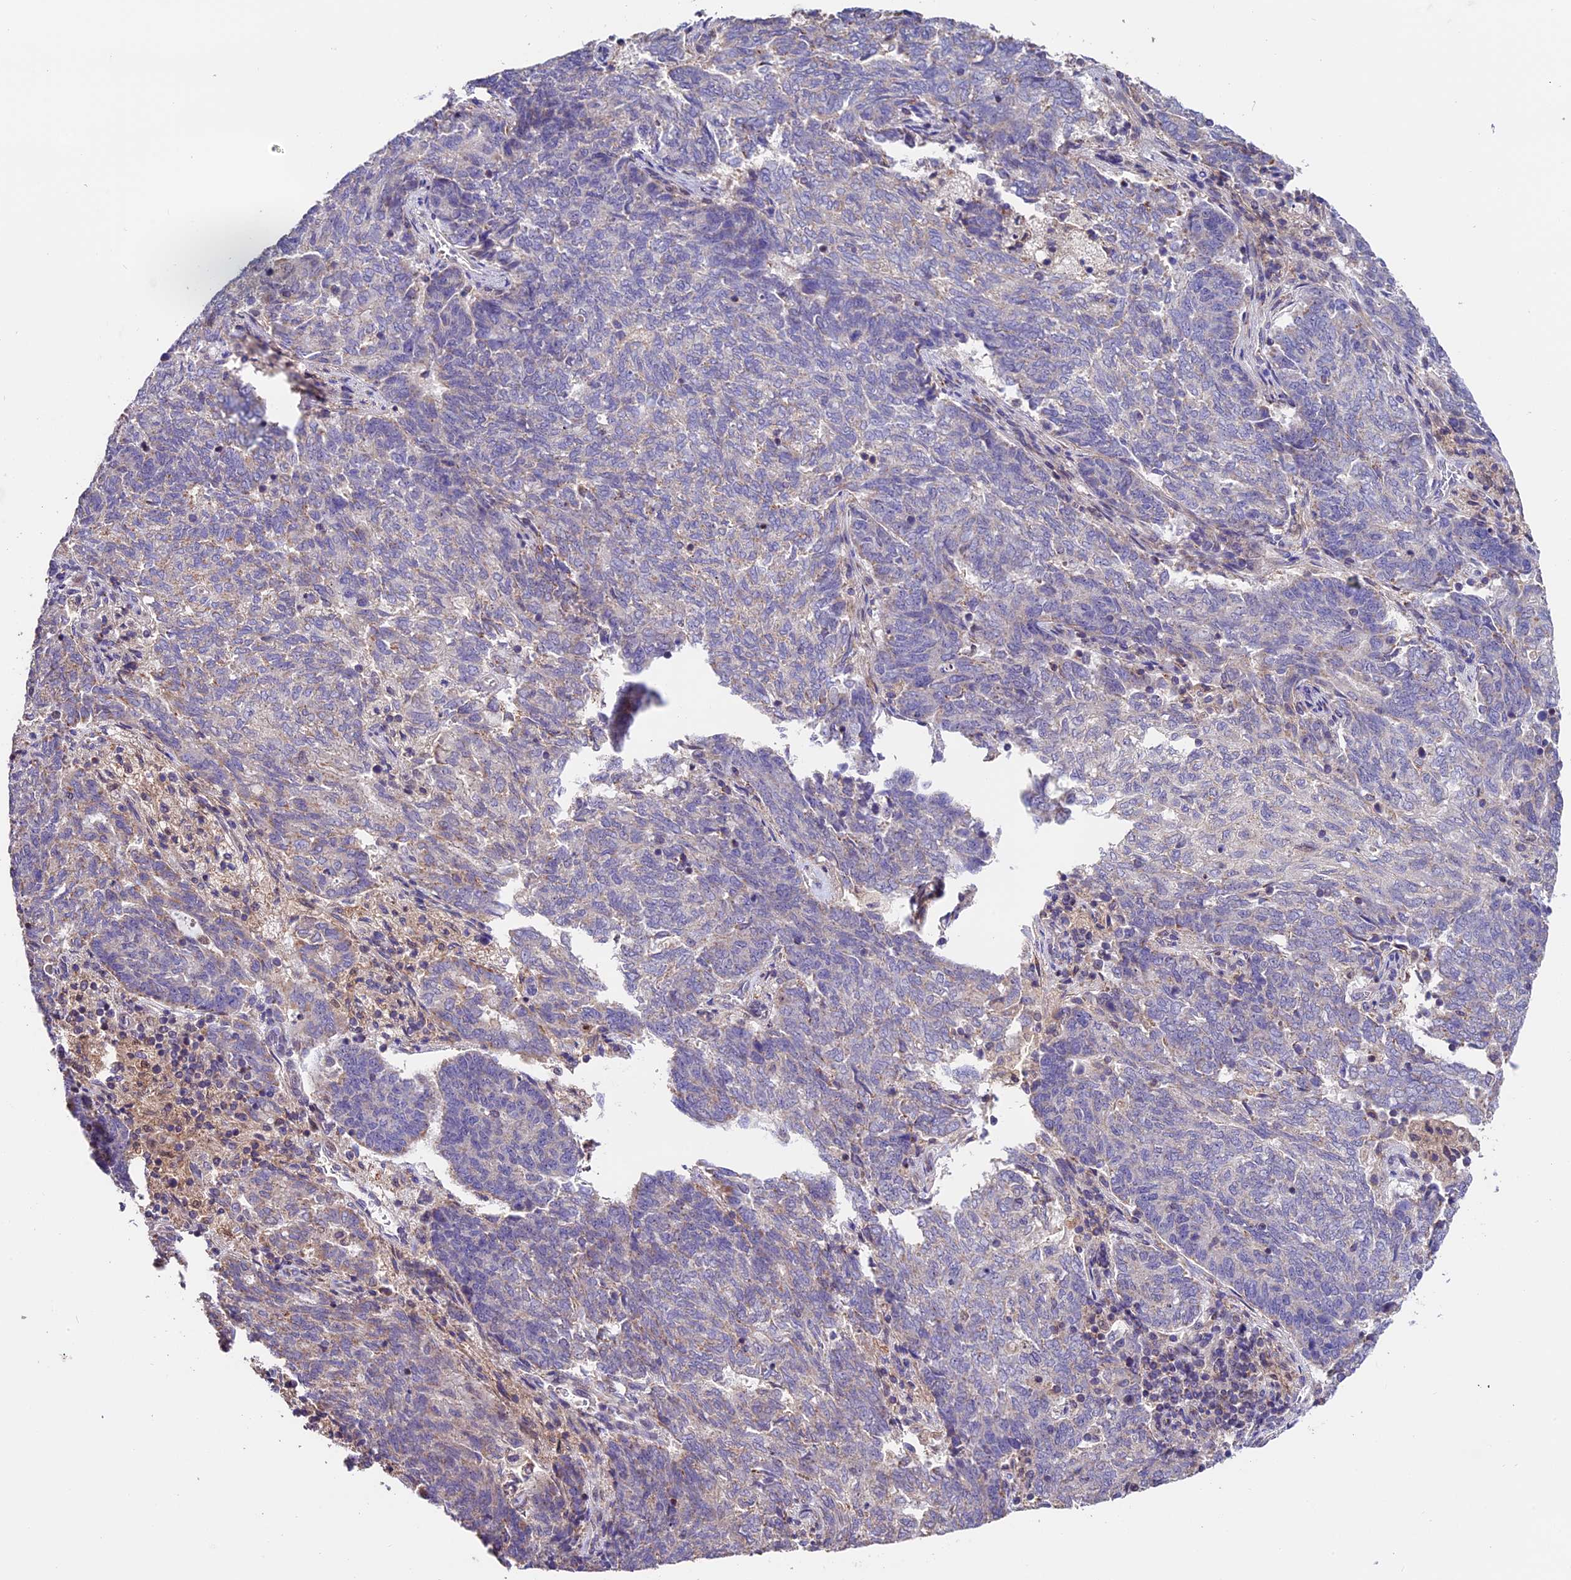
{"staining": {"intensity": "negative", "quantity": "none", "location": "none"}, "tissue": "endometrial cancer", "cell_type": "Tumor cells", "image_type": "cancer", "snomed": [{"axis": "morphology", "description": "Adenocarcinoma, NOS"}, {"axis": "topography", "description": "Endometrium"}], "caption": "Micrograph shows no protein staining in tumor cells of endometrial cancer tissue.", "gene": "DDX28", "patient": {"sex": "female", "age": 80}}